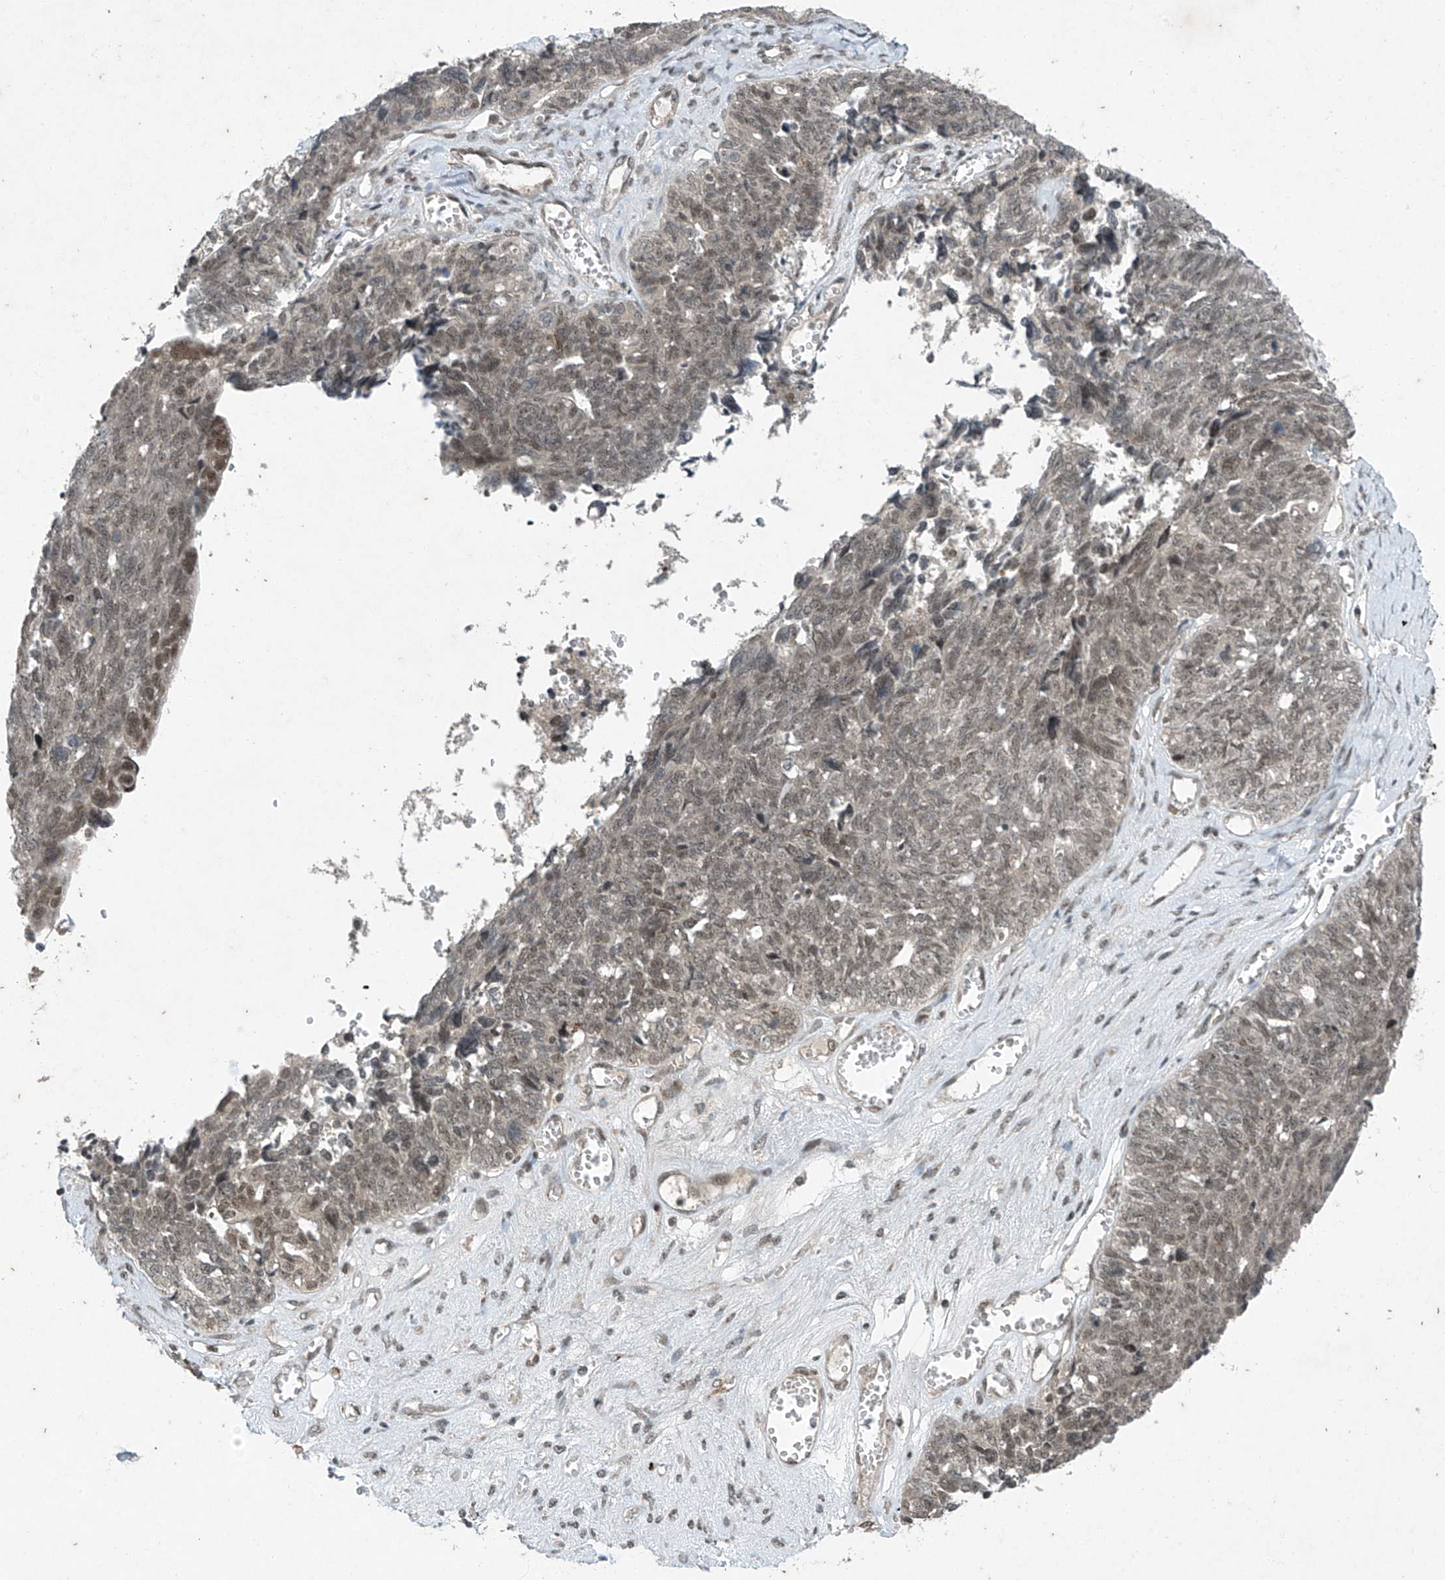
{"staining": {"intensity": "weak", "quantity": ">75%", "location": "nuclear"}, "tissue": "ovarian cancer", "cell_type": "Tumor cells", "image_type": "cancer", "snomed": [{"axis": "morphology", "description": "Cystadenocarcinoma, serous, NOS"}, {"axis": "topography", "description": "Ovary"}], "caption": "Protein expression analysis of human ovarian cancer (serous cystadenocarcinoma) reveals weak nuclear positivity in approximately >75% of tumor cells.", "gene": "TAF8", "patient": {"sex": "female", "age": 79}}